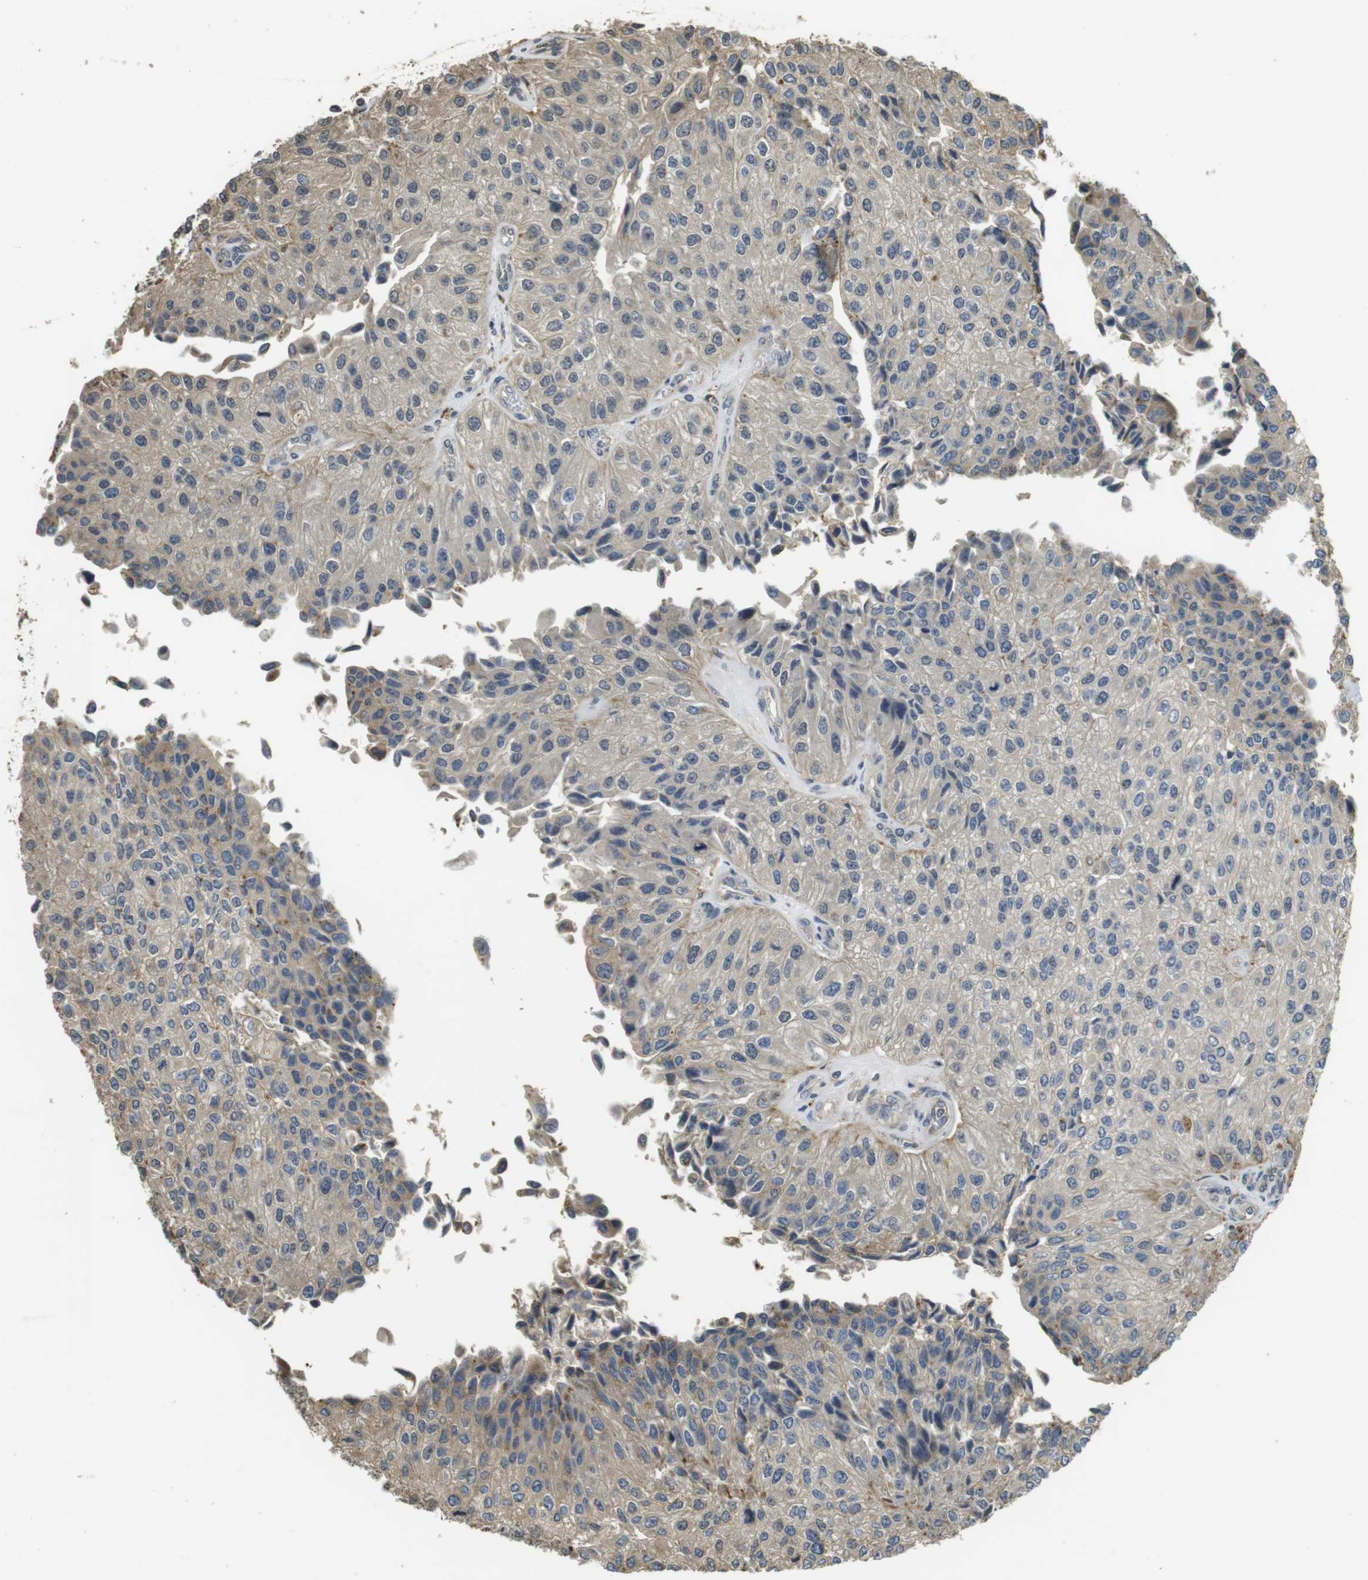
{"staining": {"intensity": "weak", "quantity": "25%-75%", "location": "cytoplasmic/membranous"}, "tissue": "urothelial cancer", "cell_type": "Tumor cells", "image_type": "cancer", "snomed": [{"axis": "morphology", "description": "Urothelial carcinoma, High grade"}, {"axis": "topography", "description": "Kidney"}, {"axis": "topography", "description": "Urinary bladder"}], "caption": "A high-resolution photomicrograph shows immunohistochemistry (IHC) staining of urothelial cancer, which reveals weak cytoplasmic/membranous positivity in about 25%-75% of tumor cells. (DAB (3,3'-diaminobenzidine) IHC with brightfield microscopy, high magnification).", "gene": "FZD10", "patient": {"sex": "male", "age": 77}}